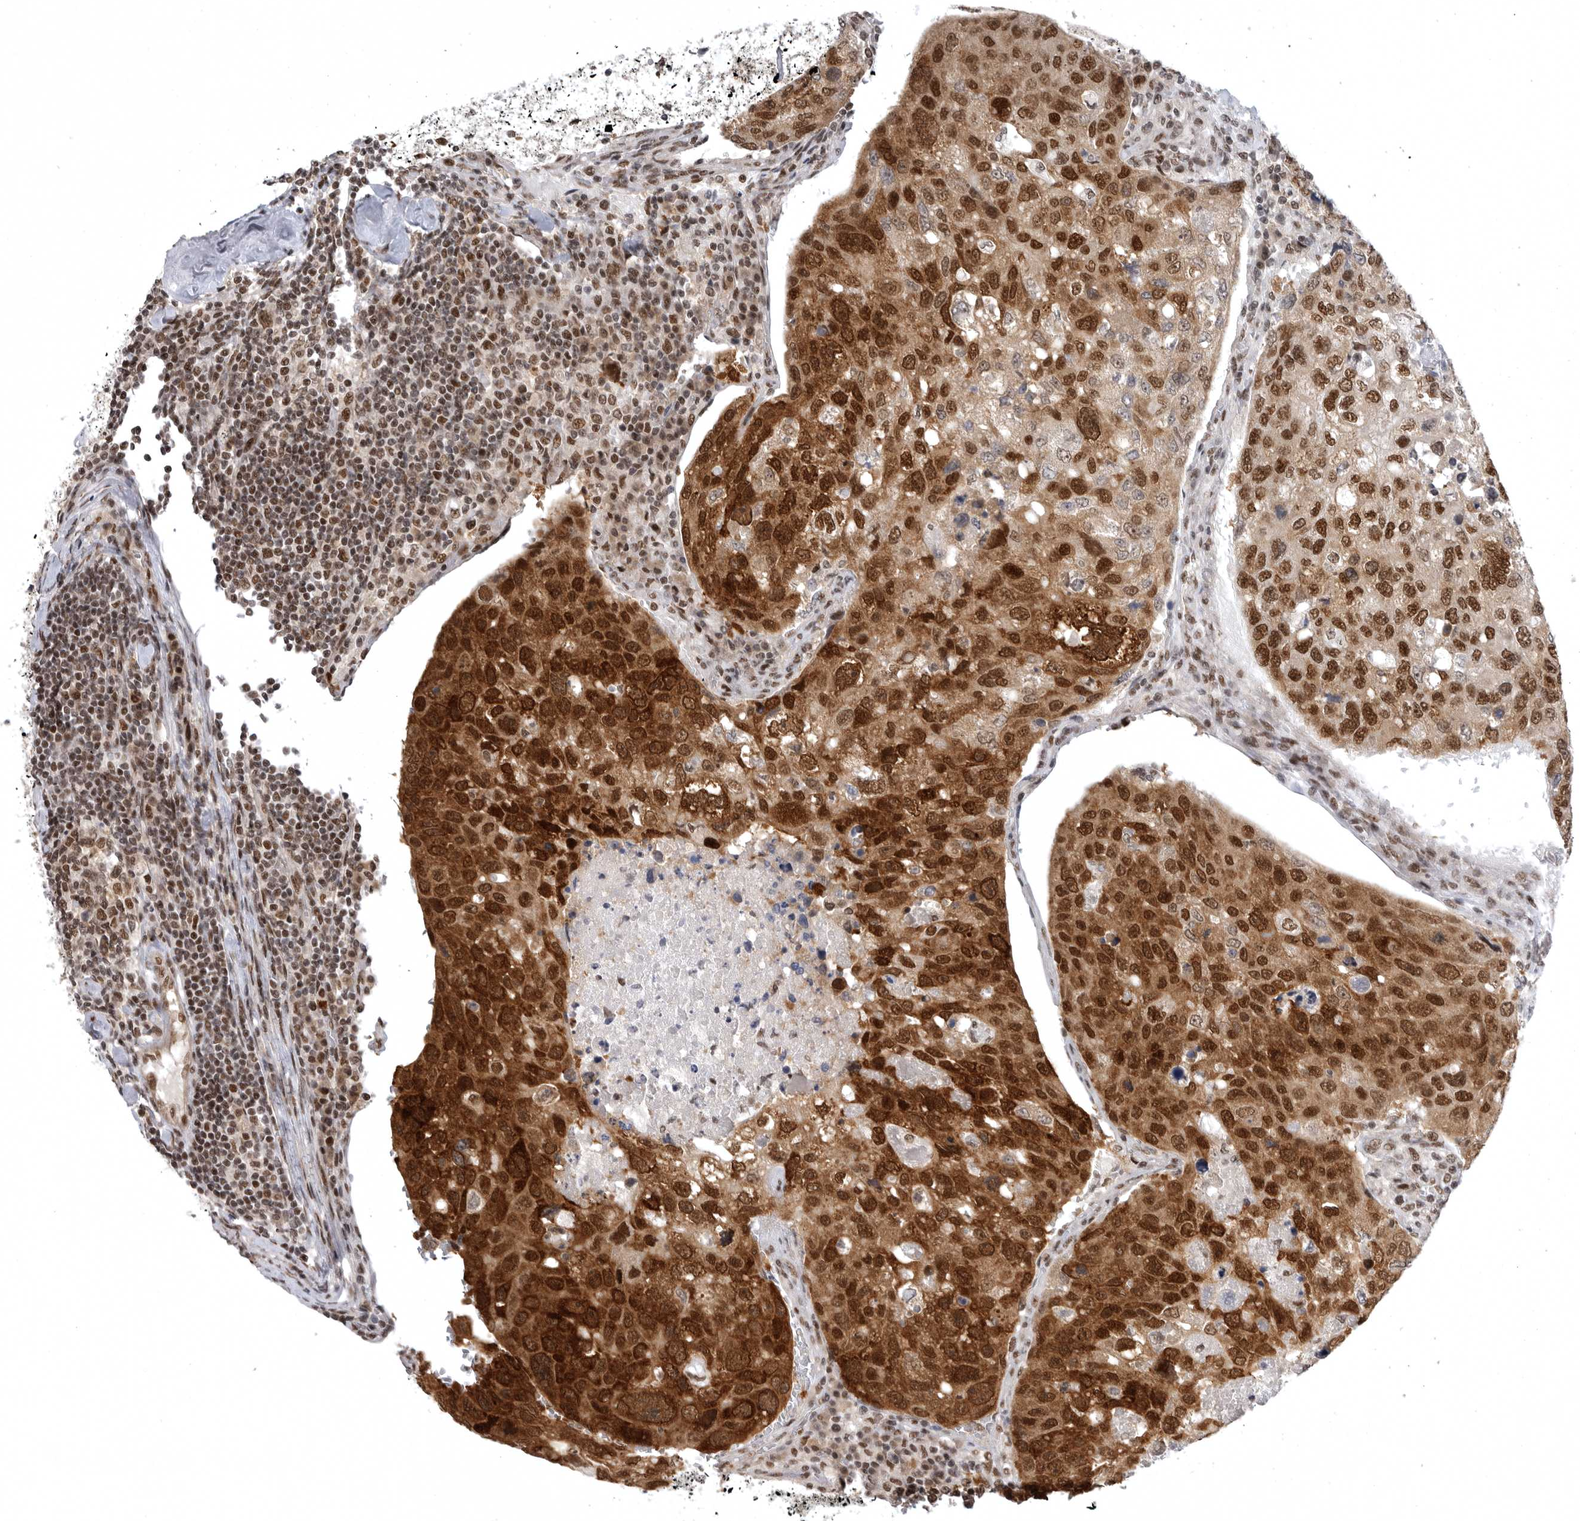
{"staining": {"intensity": "strong", "quantity": ">75%", "location": "cytoplasmic/membranous,nuclear"}, "tissue": "urothelial cancer", "cell_type": "Tumor cells", "image_type": "cancer", "snomed": [{"axis": "morphology", "description": "Urothelial carcinoma, High grade"}, {"axis": "topography", "description": "Lymph node"}, {"axis": "topography", "description": "Urinary bladder"}], "caption": "Tumor cells exhibit strong cytoplasmic/membranous and nuclear expression in approximately >75% of cells in urothelial cancer. The staining was performed using DAB (3,3'-diaminobenzidine) to visualize the protein expression in brown, while the nuclei were stained in blue with hematoxylin (Magnification: 20x).", "gene": "ZNF830", "patient": {"sex": "male", "age": 51}}